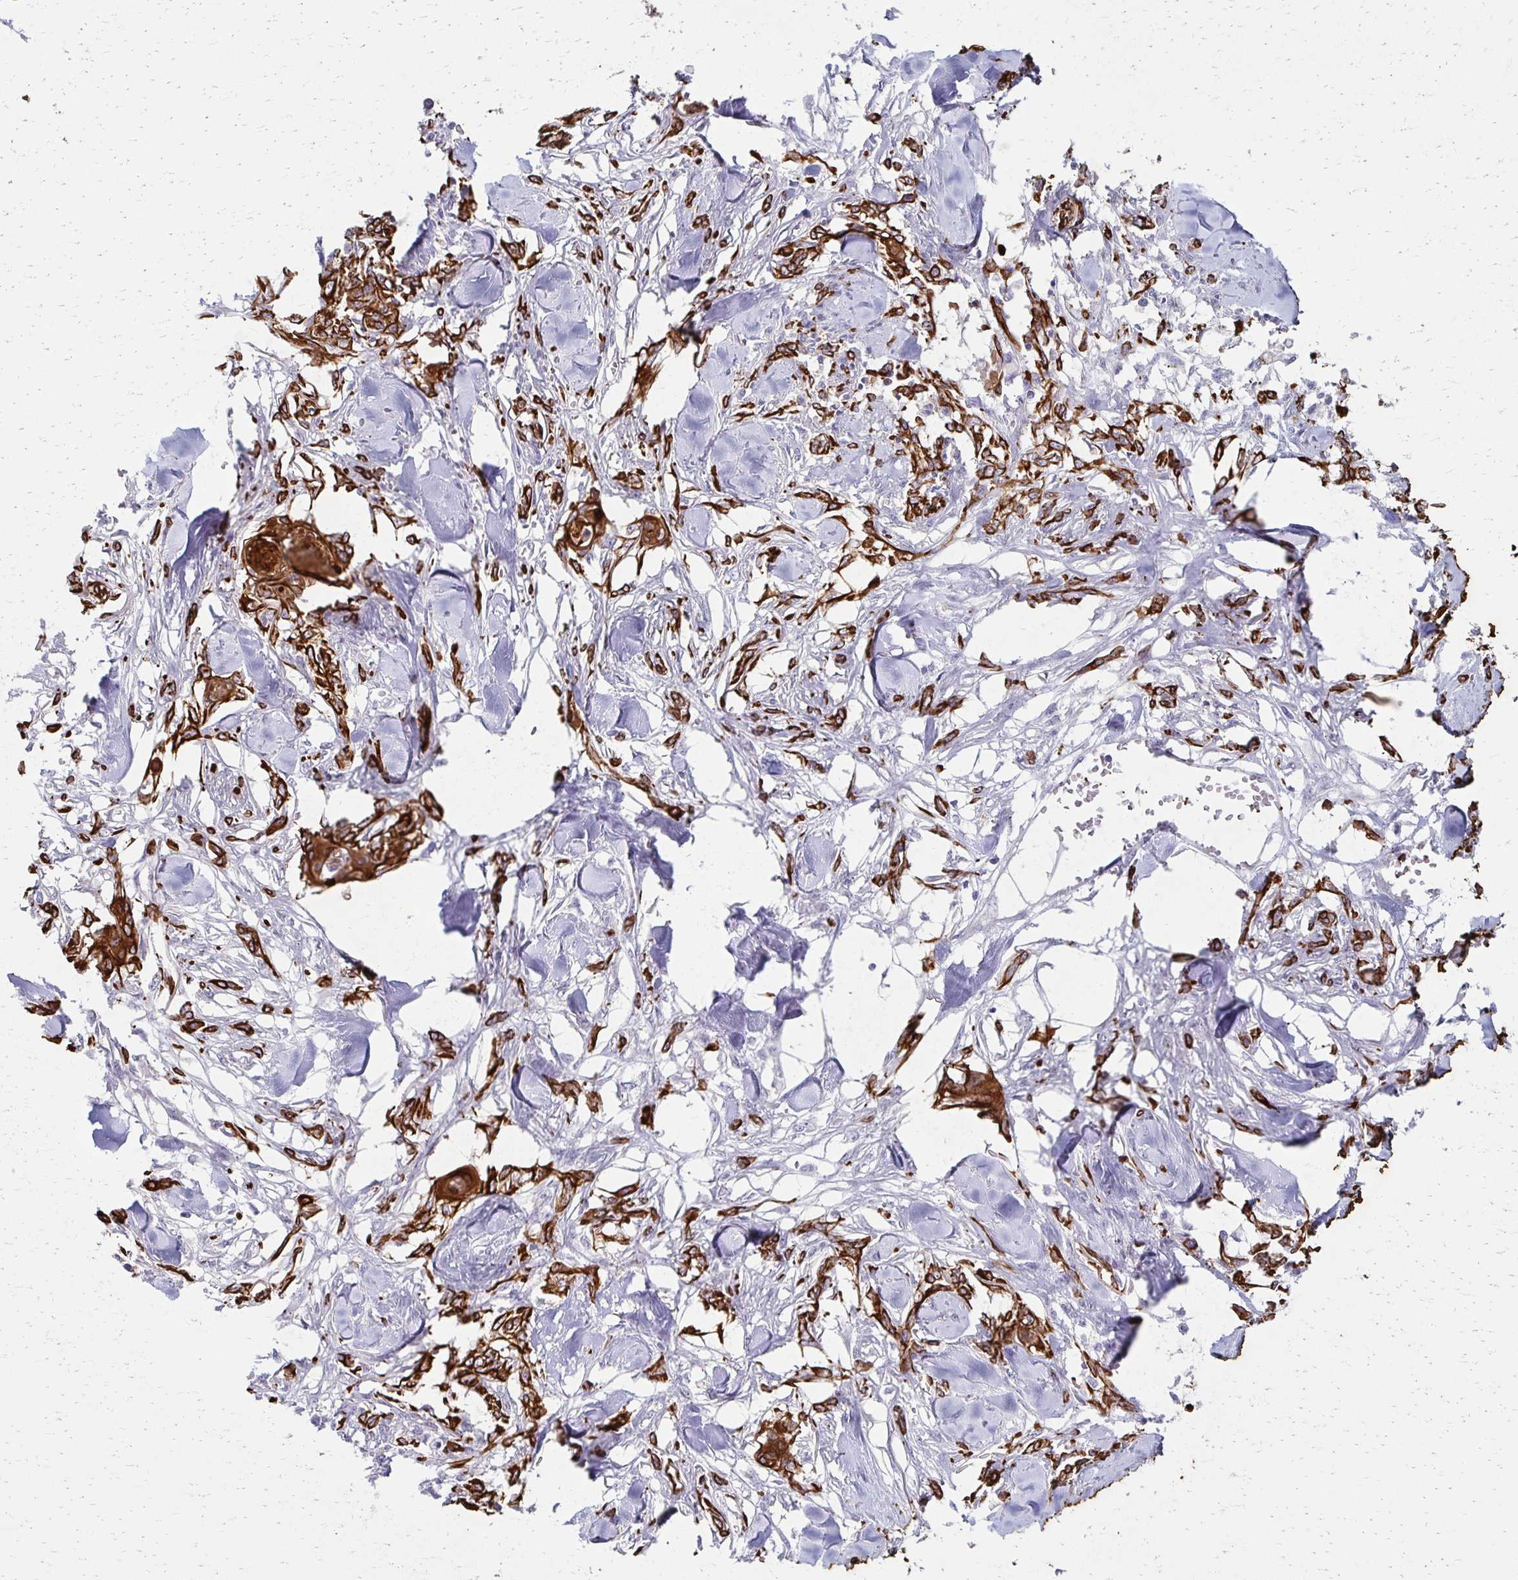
{"staining": {"intensity": "strong", "quantity": ">75%", "location": "cytoplasmic/membranous"}, "tissue": "skin cancer", "cell_type": "Tumor cells", "image_type": "cancer", "snomed": [{"axis": "morphology", "description": "Squamous cell carcinoma, NOS"}, {"axis": "topography", "description": "Skin"}], "caption": "An immunohistochemistry (IHC) micrograph of tumor tissue is shown. Protein staining in brown shows strong cytoplasmic/membranous positivity in squamous cell carcinoma (skin) within tumor cells. (DAB (3,3'-diaminobenzidine) IHC, brown staining for protein, blue staining for nuclei).", "gene": "C1QTNF2", "patient": {"sex": "female", "age": 59}}